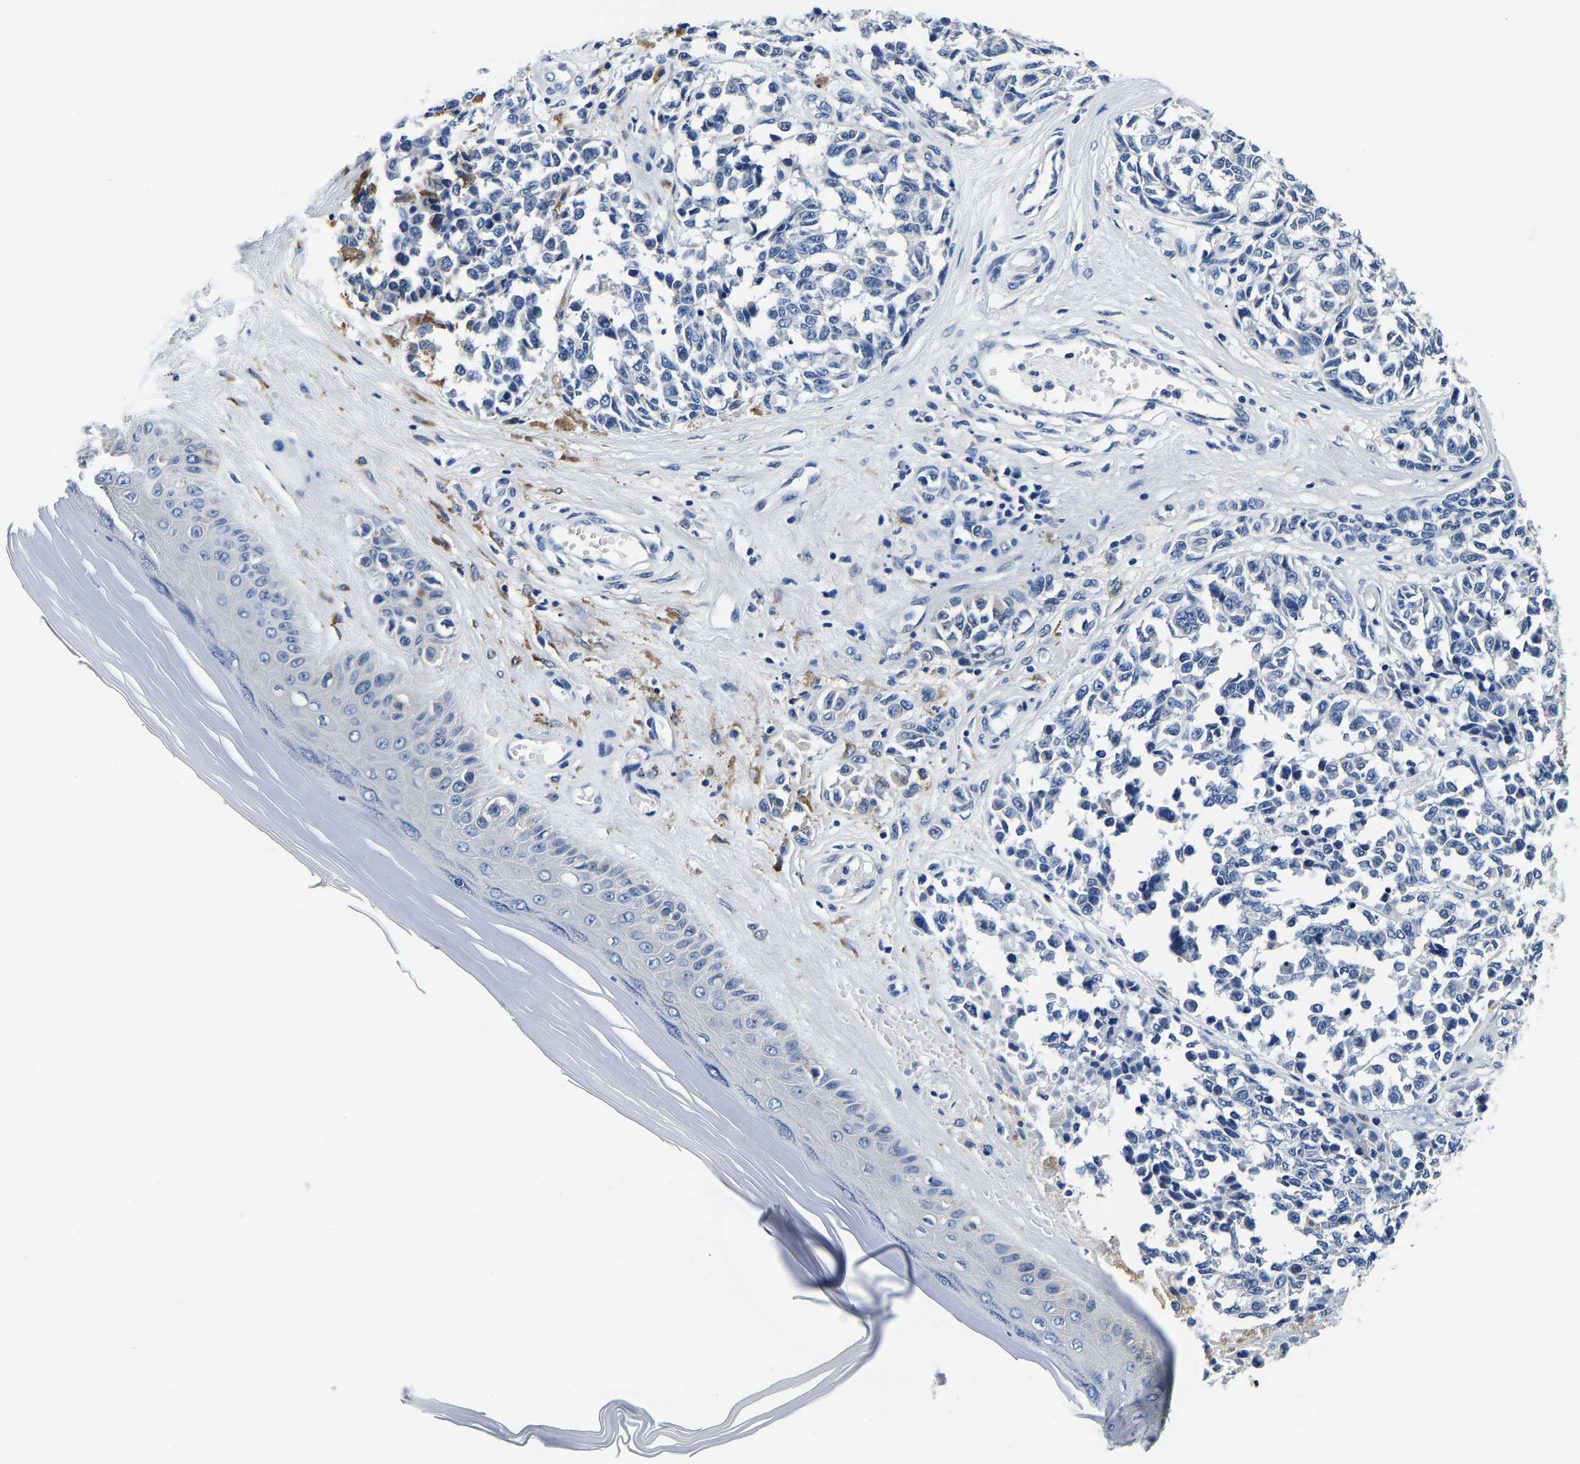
{"staining": {"intensity": "negative", "quantity": "none", "location": "none"}, "tissue": "melanoma", "cell_type": "Tumor cells", "image_type": "cancer", "snomed": [{"axis": "morphology", "description": "Malignant melanoma, NOS"}, {"axis": "topography", "description": "Skin"}], "caption": "A micrograph of malignant melanoma stained for a protein displays no brown staining in tumor cells. The staining was performed using DAB to visualize the protein expression in brown, while the nuclei were stained in blue with hematoxylin (Magnification: 20x).", "gene": "ACO1", "patient": {"sex": "female", "age": 64}}